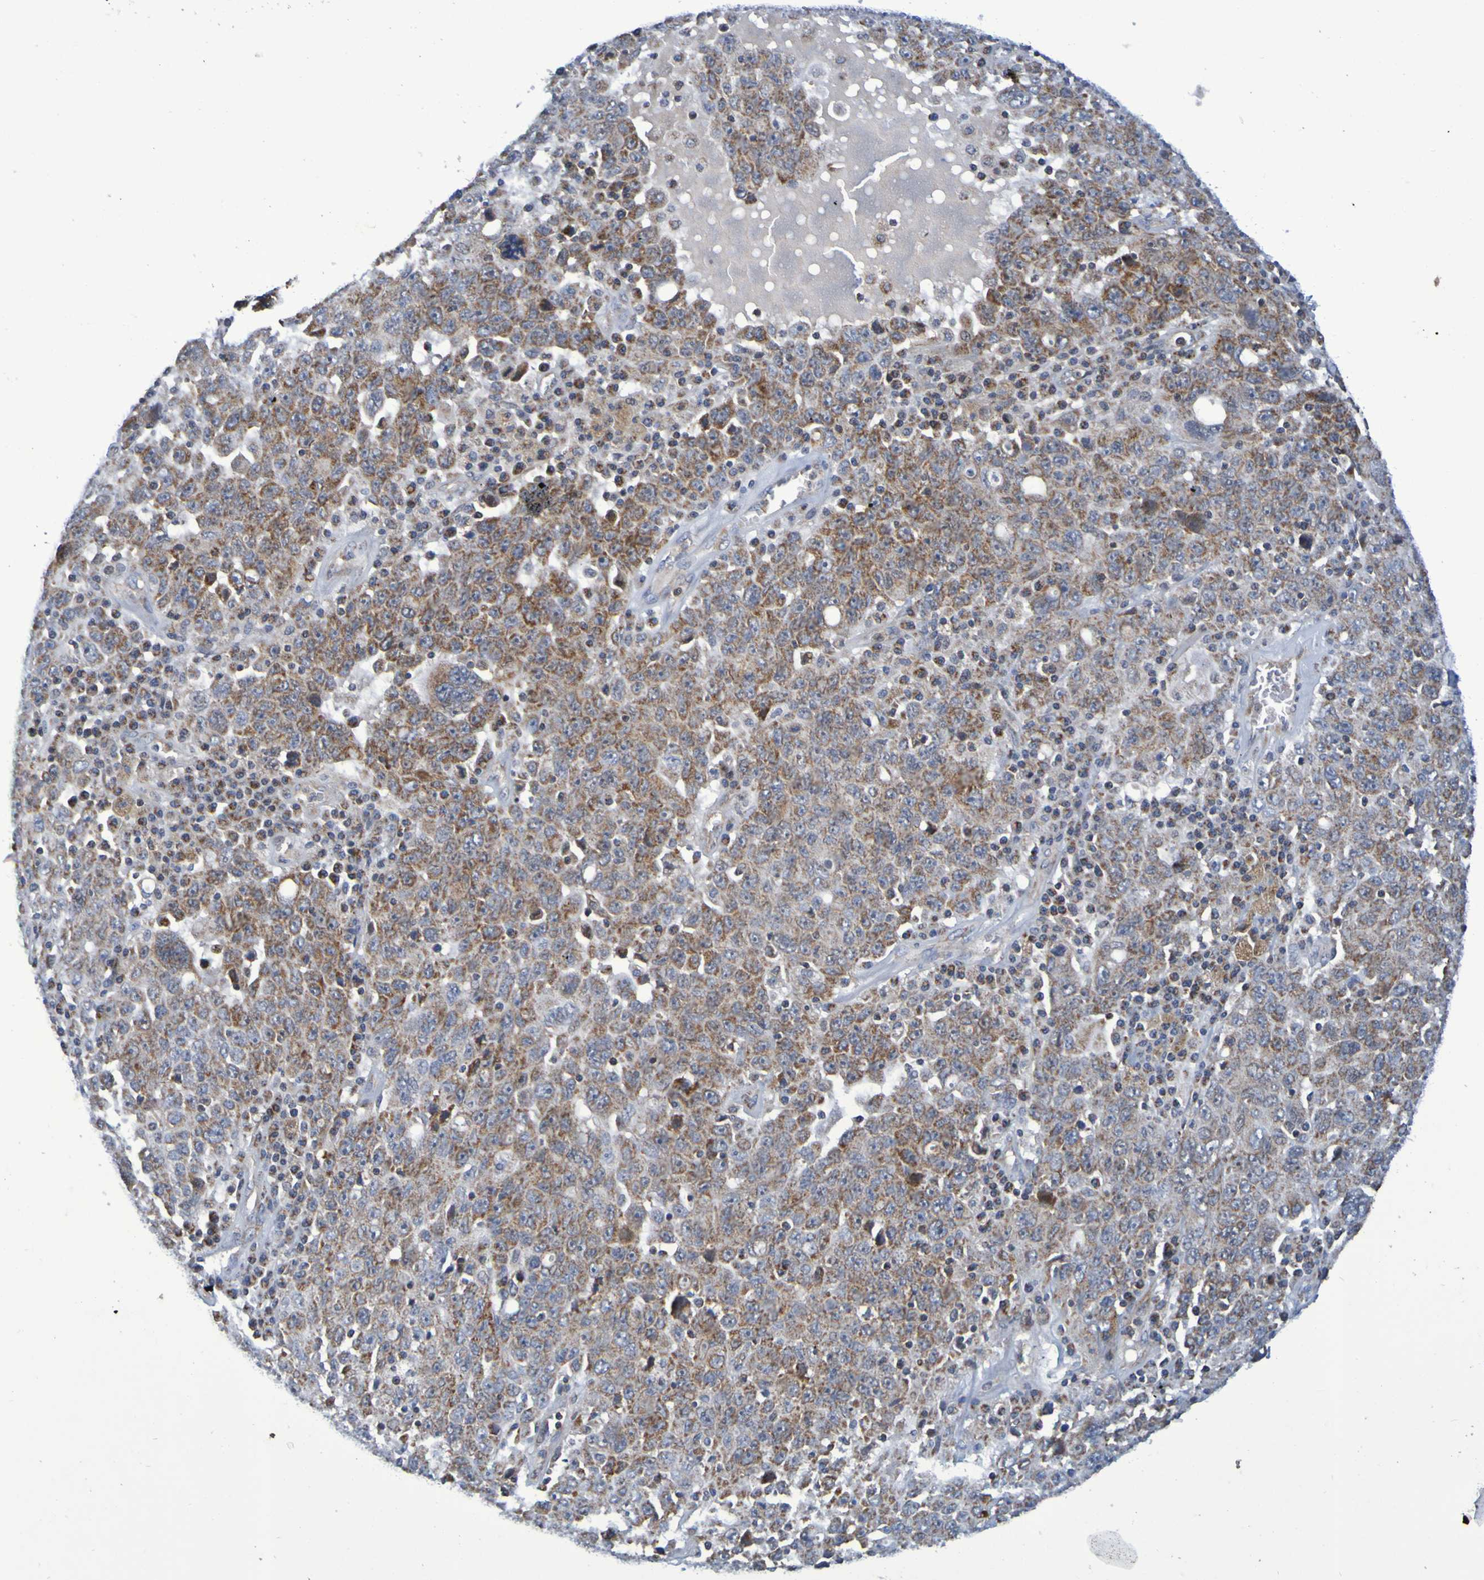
{"staining": {"intensity": "strong", "quantity": "25%-75%", "location": "cytoplasmic/membranous"}, "tissue": "ovarian cancer", "cell_type": "Tumor cells", "image_type": "cancer", "snomed": [{"axis": "morphology", "description": "Carcinoma, endometroid"}, {"axis": "topography", "description": "Ovary"}], "caption": "Endometroid carcinoma (ovarian) tissue reveals strong cytoplasmic/membranous staining in about 25%-75% of tumor cells (brown staining indicates protein expression, while blue staining denotes nuclei).", "gene": "CCDC51", "patient": {"sex": "female", "age": 62}}